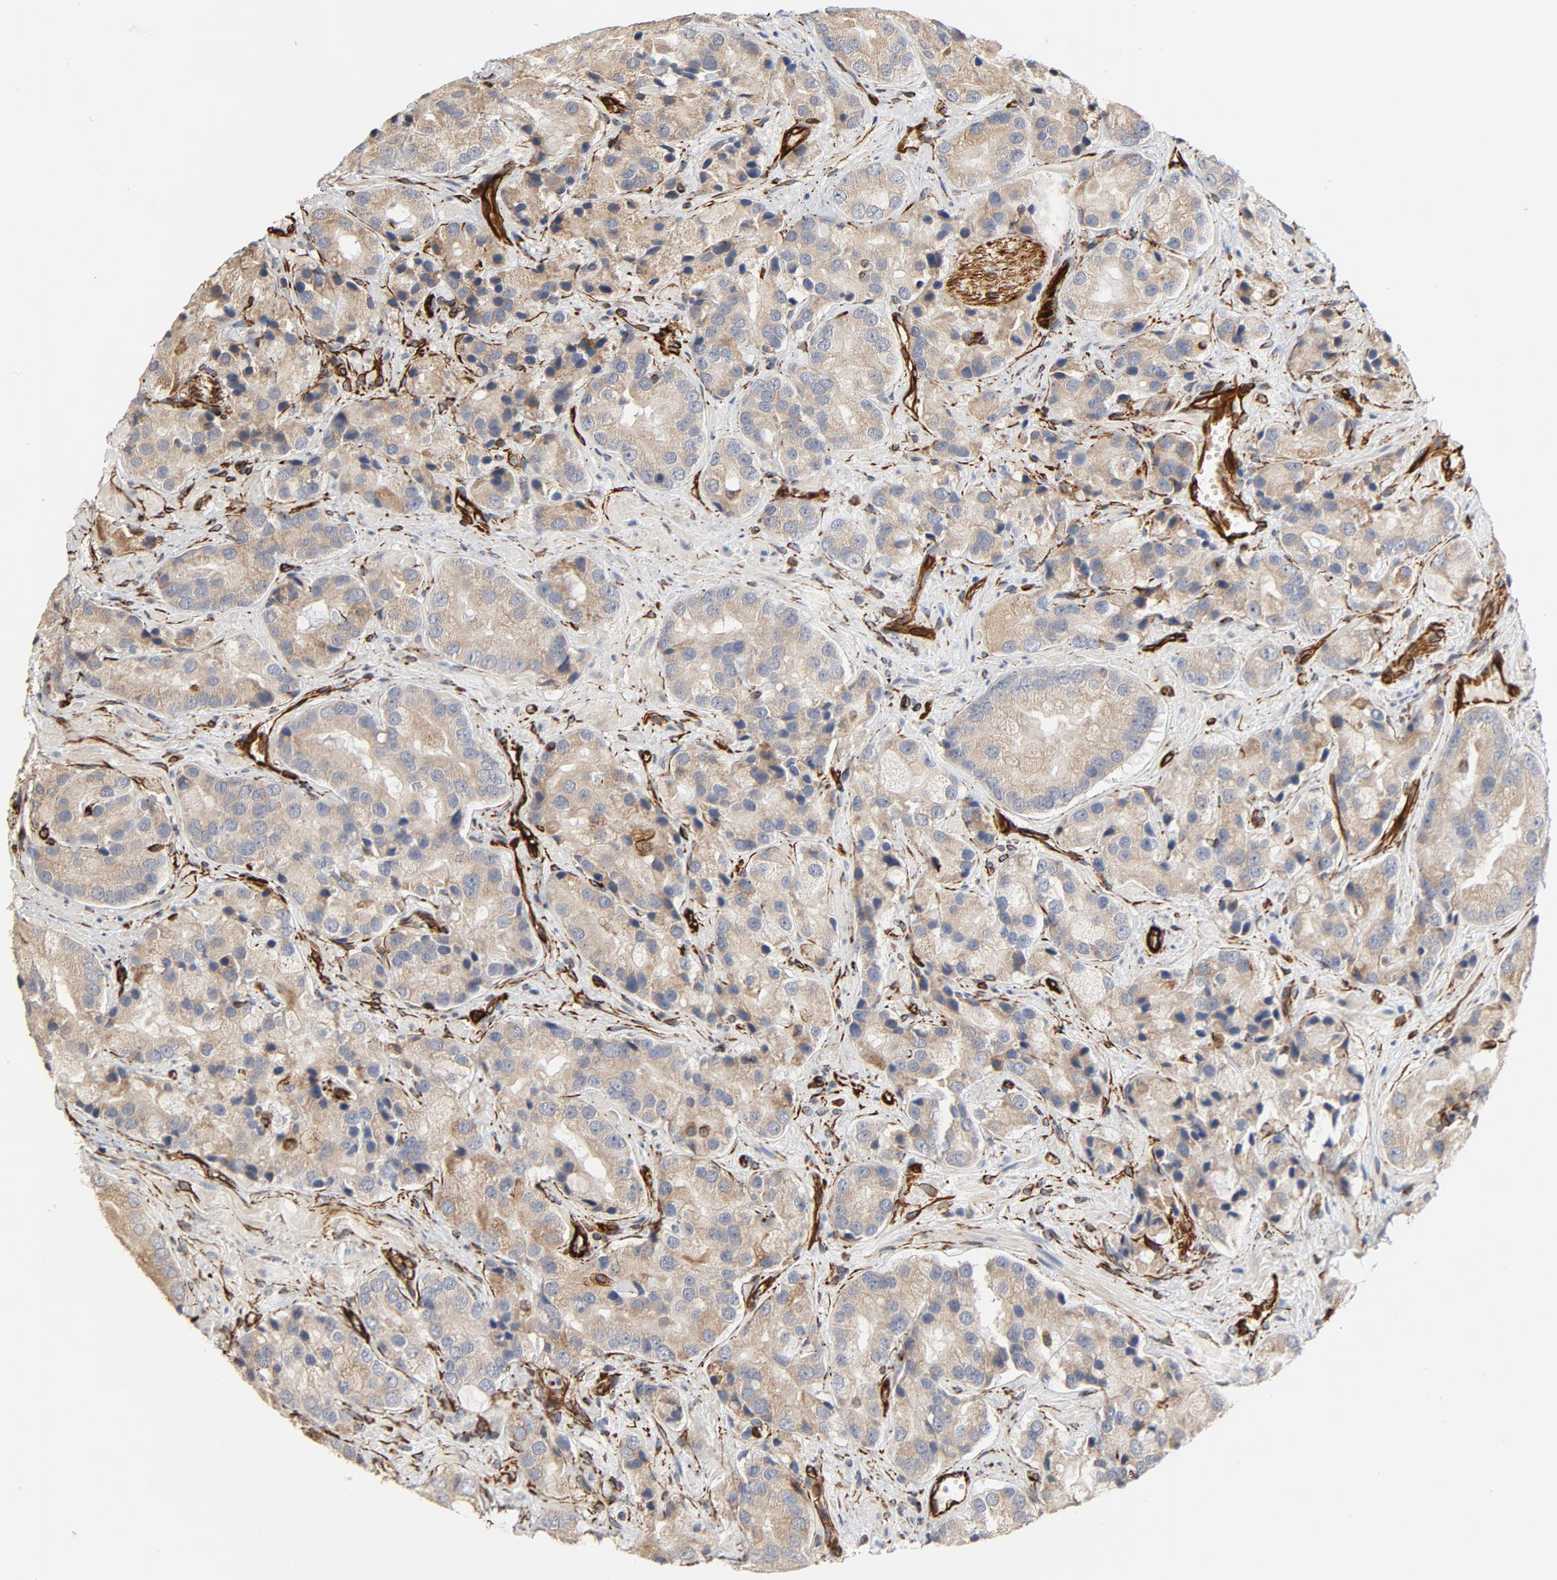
{"staining": {"intensity": "moderate", "quantity": ">75%", "location": "cytoplasmic/membranous"}, "tissue": "prostate cancer", "cell_type": "Tumor cells", "image_type": "cancer", "snomed": [{"axis": "morphology", "description": "Adenocarcinoma, High grade"}, {"axis": "topography", "description": "Prostate"}], "caption": "This photomicrograph reveals immunohistochemistry (IHC) staining of human adenocarcinoma (high-grade) (prostate), with medium moderate cytoplasmic/membranous positivity in approximately >75% of tumor cells.", "gene": "FAM118A", "patient": {"sex": "male", "age": 70}}